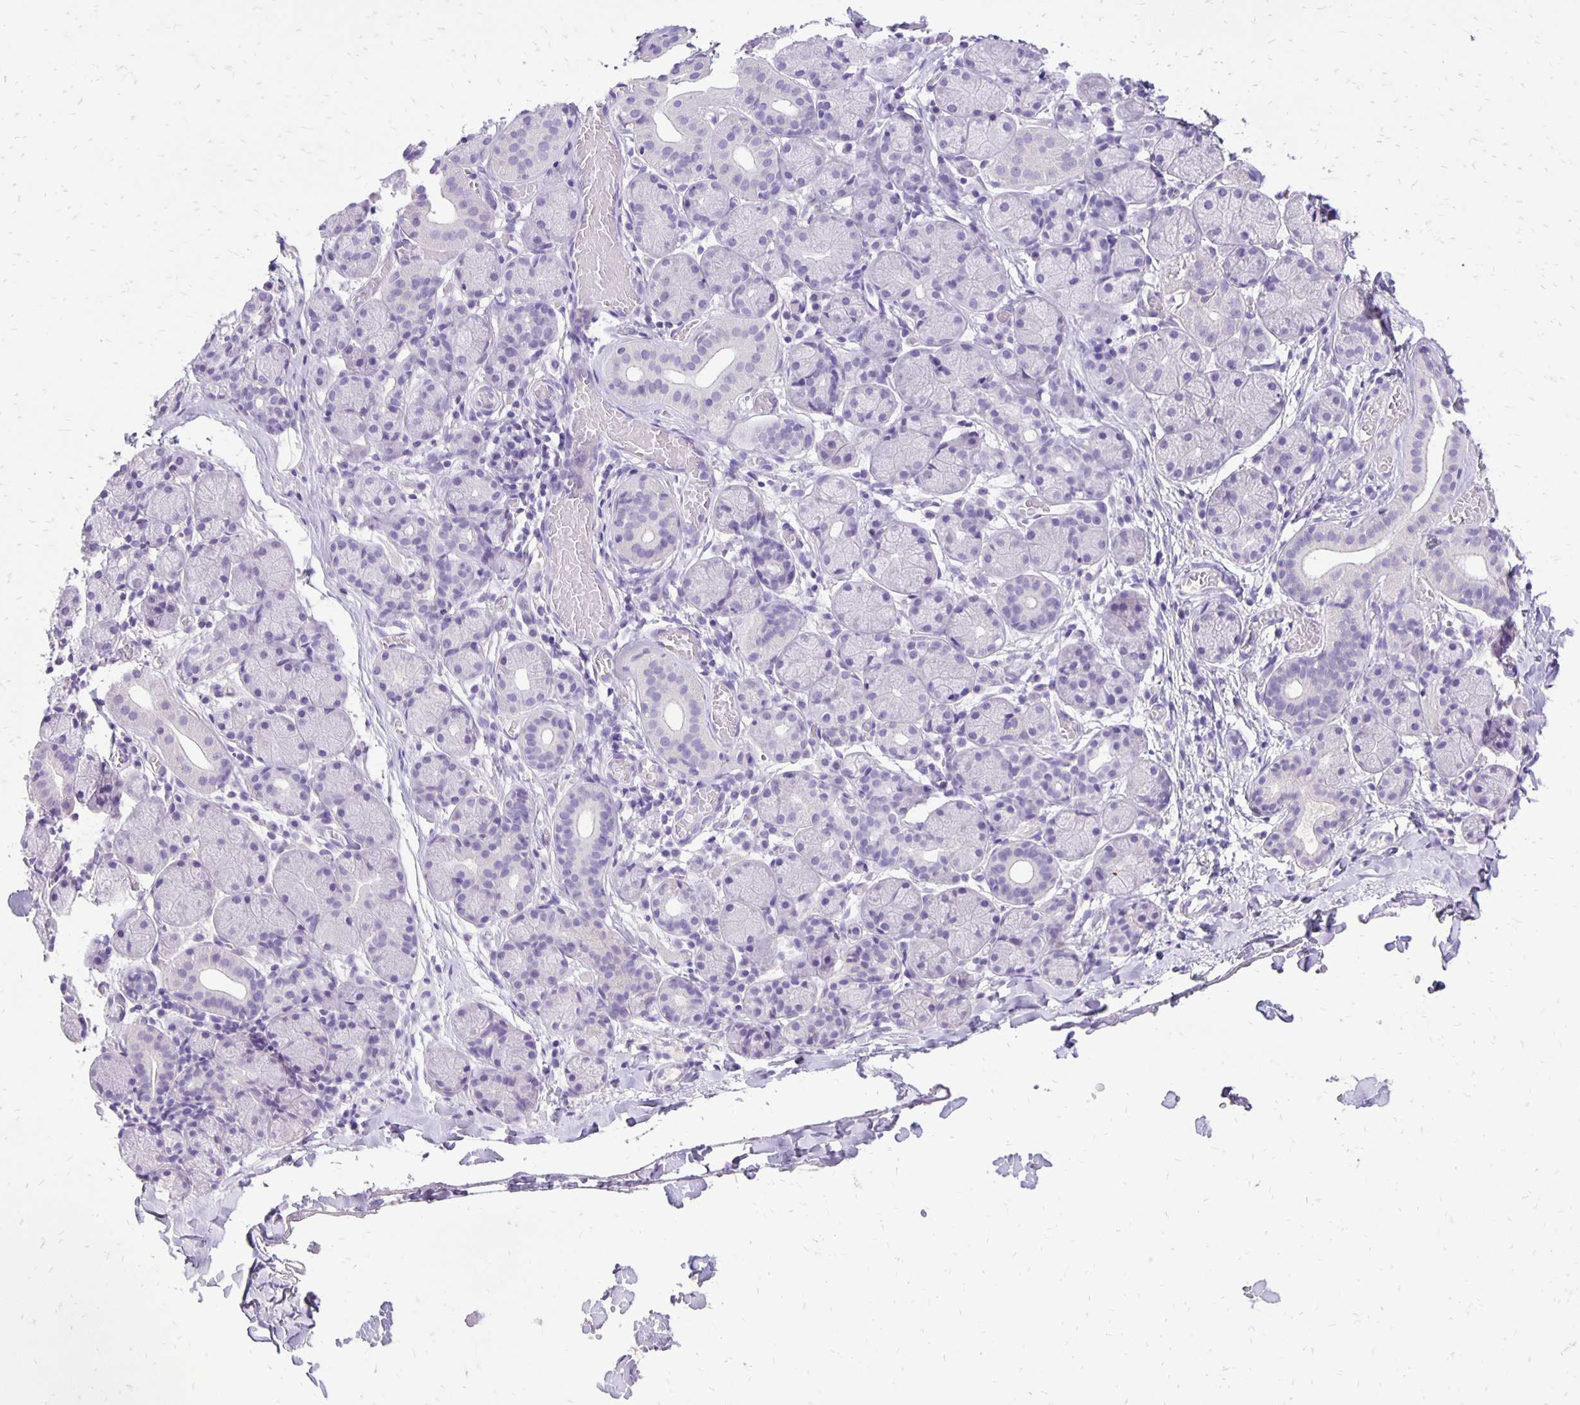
{"staining": {"intensity": "negative", "quantity": "none", "location": "none"}, "tissue": "salivary gland", "cell_type": "Glandular cells", "image_type": "normal", "snomed": [{"axis": "morphology", "description": "Normal tissue, NOS"}, {"axis": "topography", "description": "Salivary gland"}], "caption": "IHC photomicrograph of unremarkable human salivary gland stained for a protein (brown), which displays no staining in glandular cells.", "gene": "ANKRD45", "patient": {"sex": "female", "age": 24}}